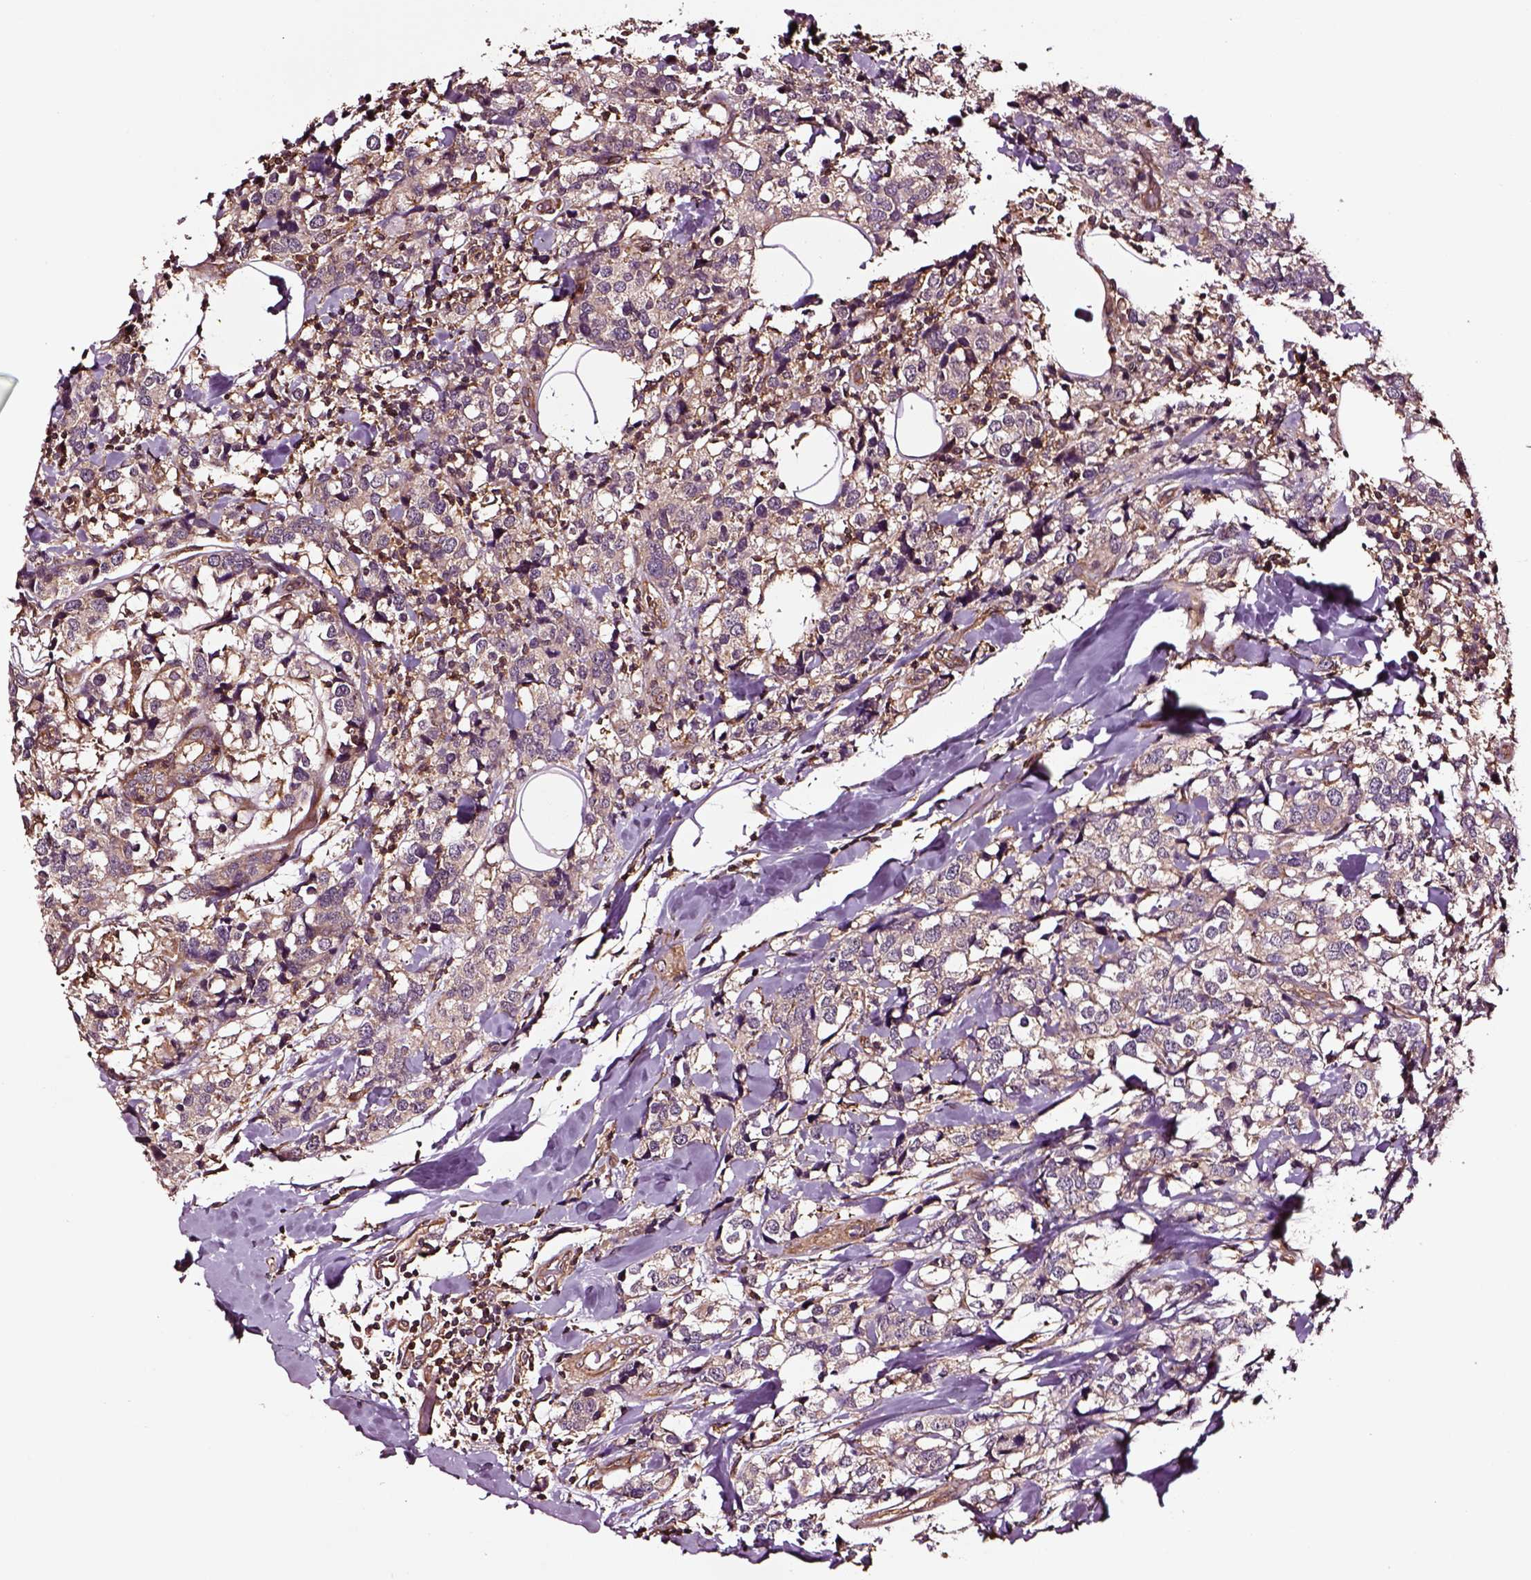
{"staining": {"intensity": "moderate", "quantity": "25%-75%", "location": "cytoplasmic/membranous"}, "tissue": "breast cancer", "cell_type": "Tumor cells", "image_type": "cancer", "snomed": [{"axis": "morphology", "description": "Lobular carcinoma"}, {"axis": "topography", "description": "Breast"}], "caption": "Immunohistochemistry staining of breast cancer (lobular carcinoma), which shows medium levels of moderate cytoplasmic/membranous staining in approximately 25%-75% of tumor cells indicating moderate cytoplasmic/membranous protein positivity. The staining was performed using DAB (brown) for protein detection and nuclei were counterstained in hematoxylin (blue).", "gene": "RASSF5", "patient": {"sex": "female", "age": 59}}